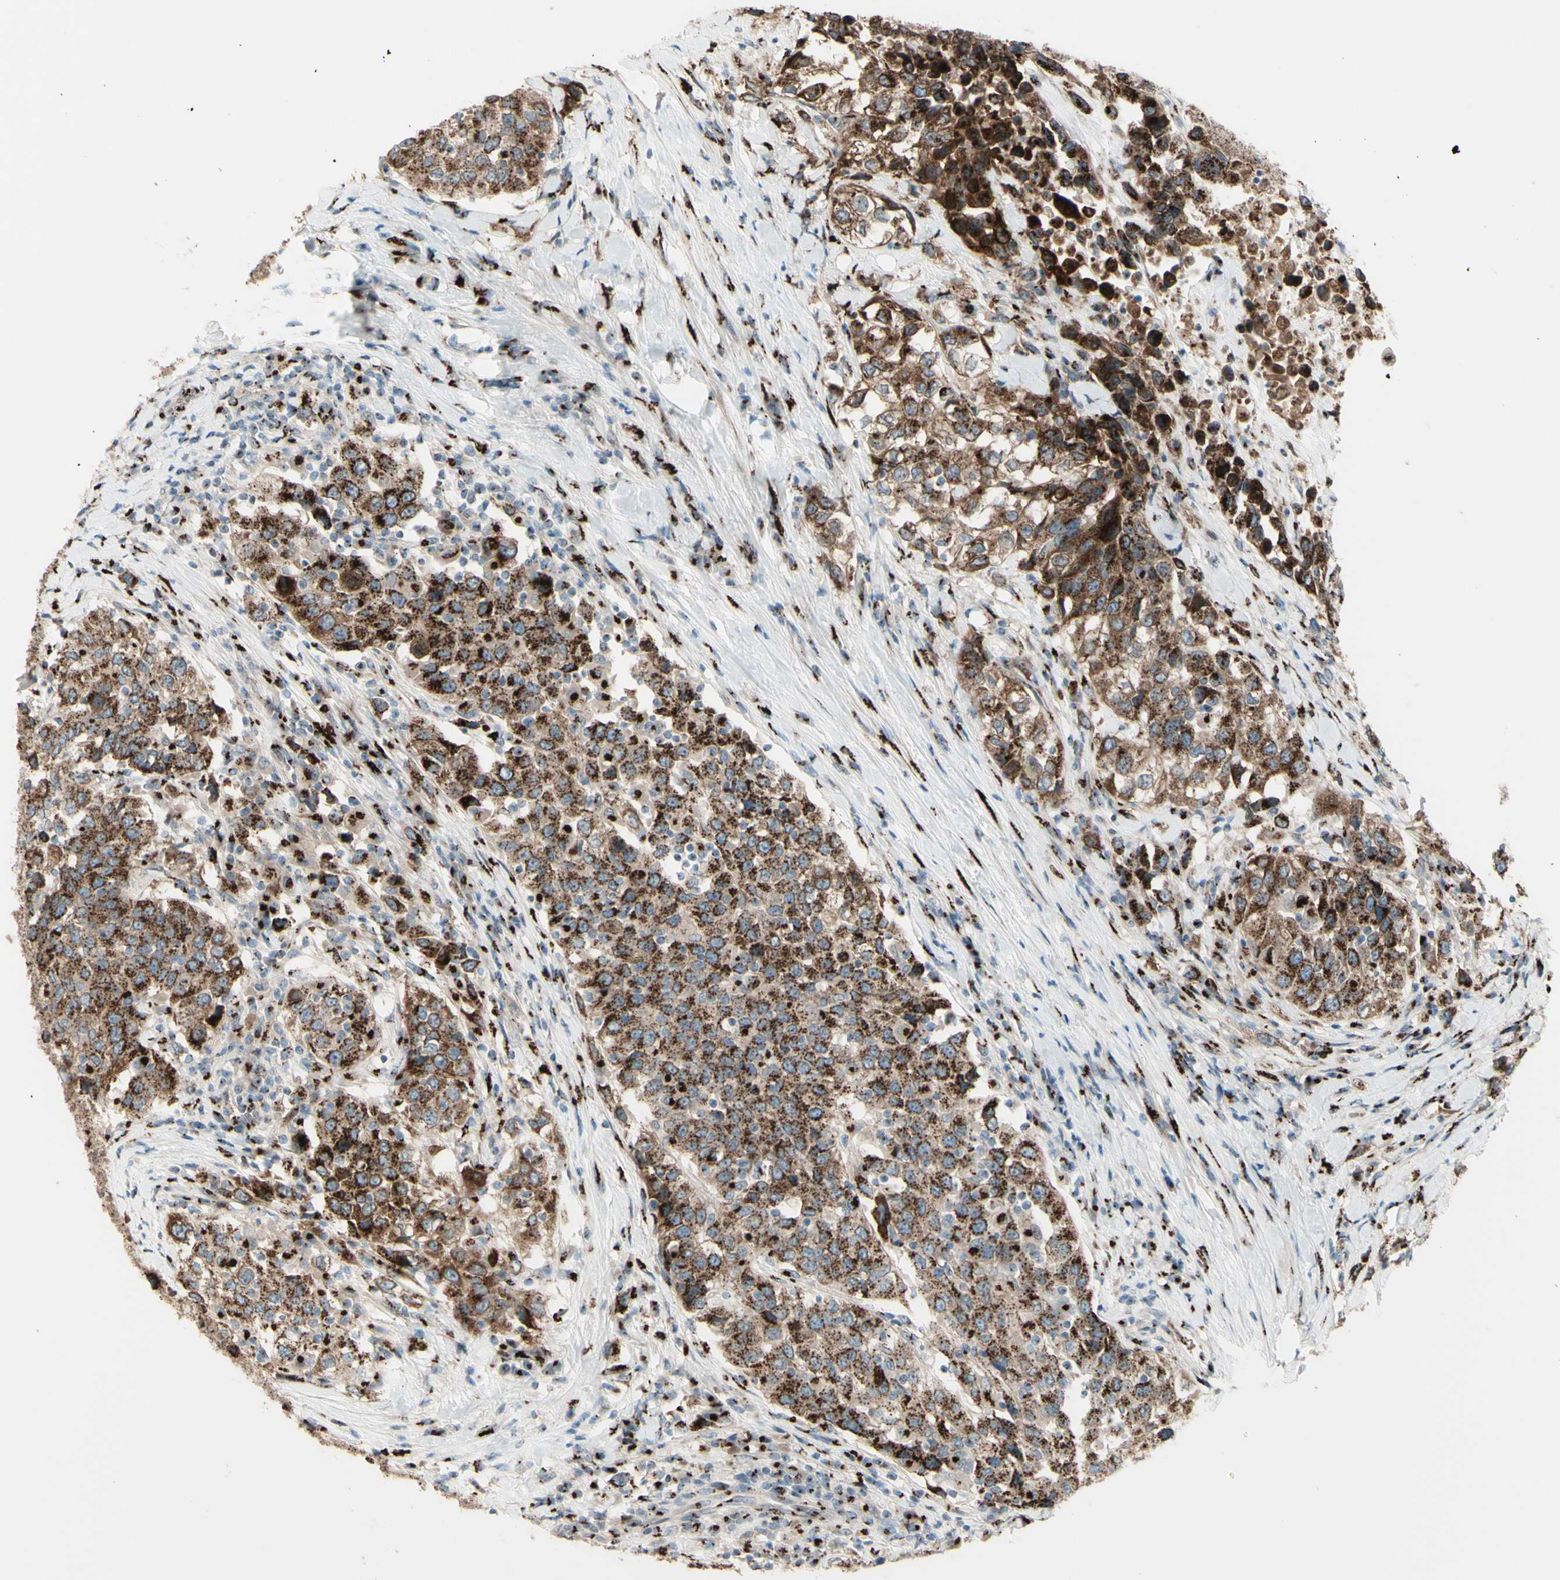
{"staining": {"intensity": "strong", "quantity": ">75%", "location": "cytoplasmic/membranous"}, "tissue": "urothelial cancer", "cell_type": "Tumor cells", "image_type": "cancer", "snomed": [{"axis": "morphology", "description": "Urothelial carcinoma, High grade"}, {"axis": "topography", "description": "Urinary bladder"}], "caption": "A high amount of strong cytoplasmic/membranous positivity is identified in about >75% of tumor cells in urothelial carcinoma (high-grade) tissue. (DAB = brown stain, brightfield microscopy at high magnification).", "gene": "BPNT2", "patient": {"sex": "female", "age": 80}}